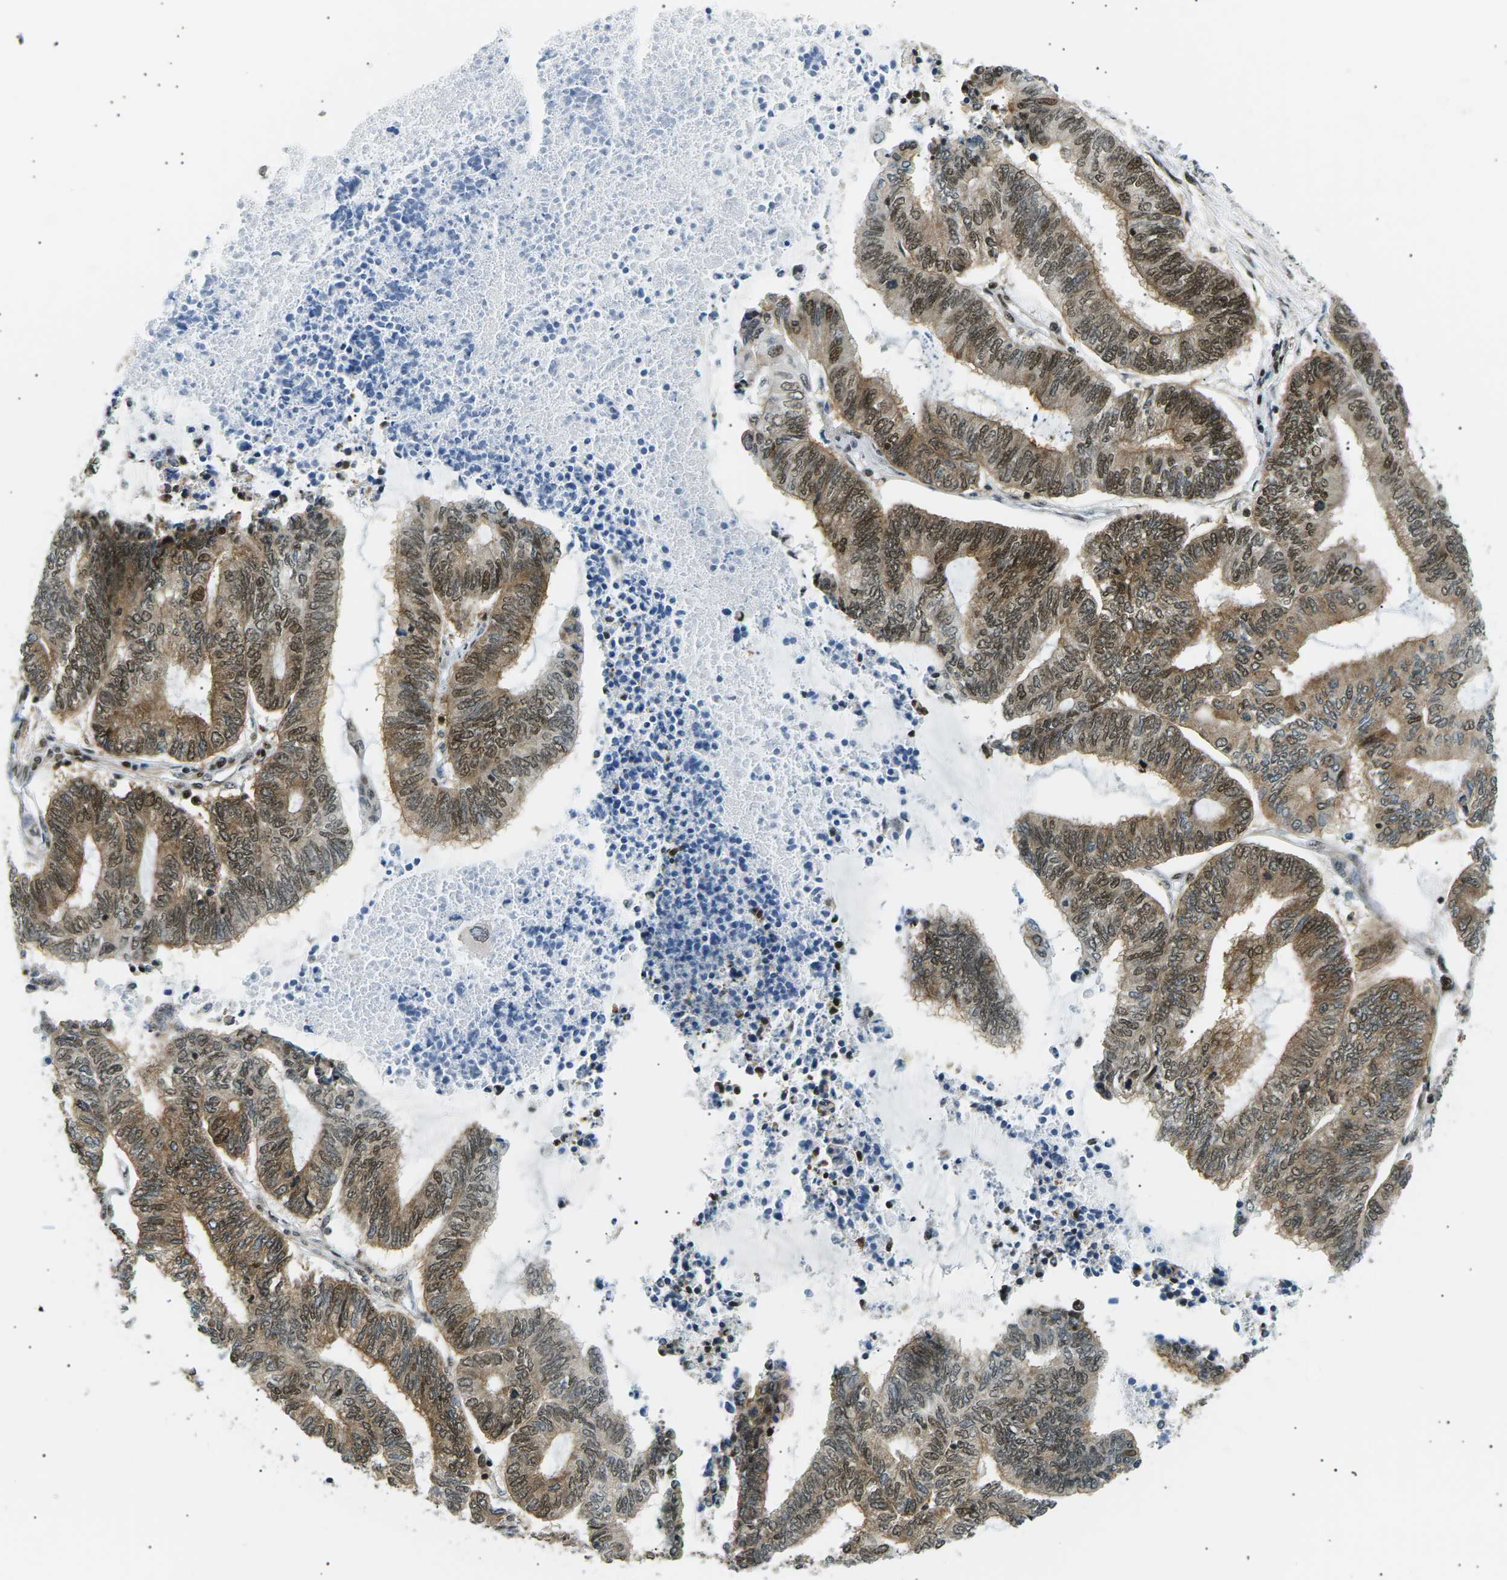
{"staining": {"intensity": "moderate", "quantity": ">75%", "location": "cytoplasmic/membranous,nuclear"}, "tissue": "endometrial cancer", "cell_type": "Tumor cells", "image_type": "cancer", "snomed": [{"axis": "morphology", "description": "Adenocarcinoma, NOS"}, {"axis": "topography", "description": "Uterus"}, {"axis": "topography", "description": "Endometrium"}], "caption": "Immunohistochemistry (IHC) of endometrial cancer (adenocarcinoma) shows medium levels of moderate cytoplasmic/membranous and nuclear expression in approximately >75% of tumor cells.", "gene": "RPA2", "patient": {"sex": "female", "age": 70}}